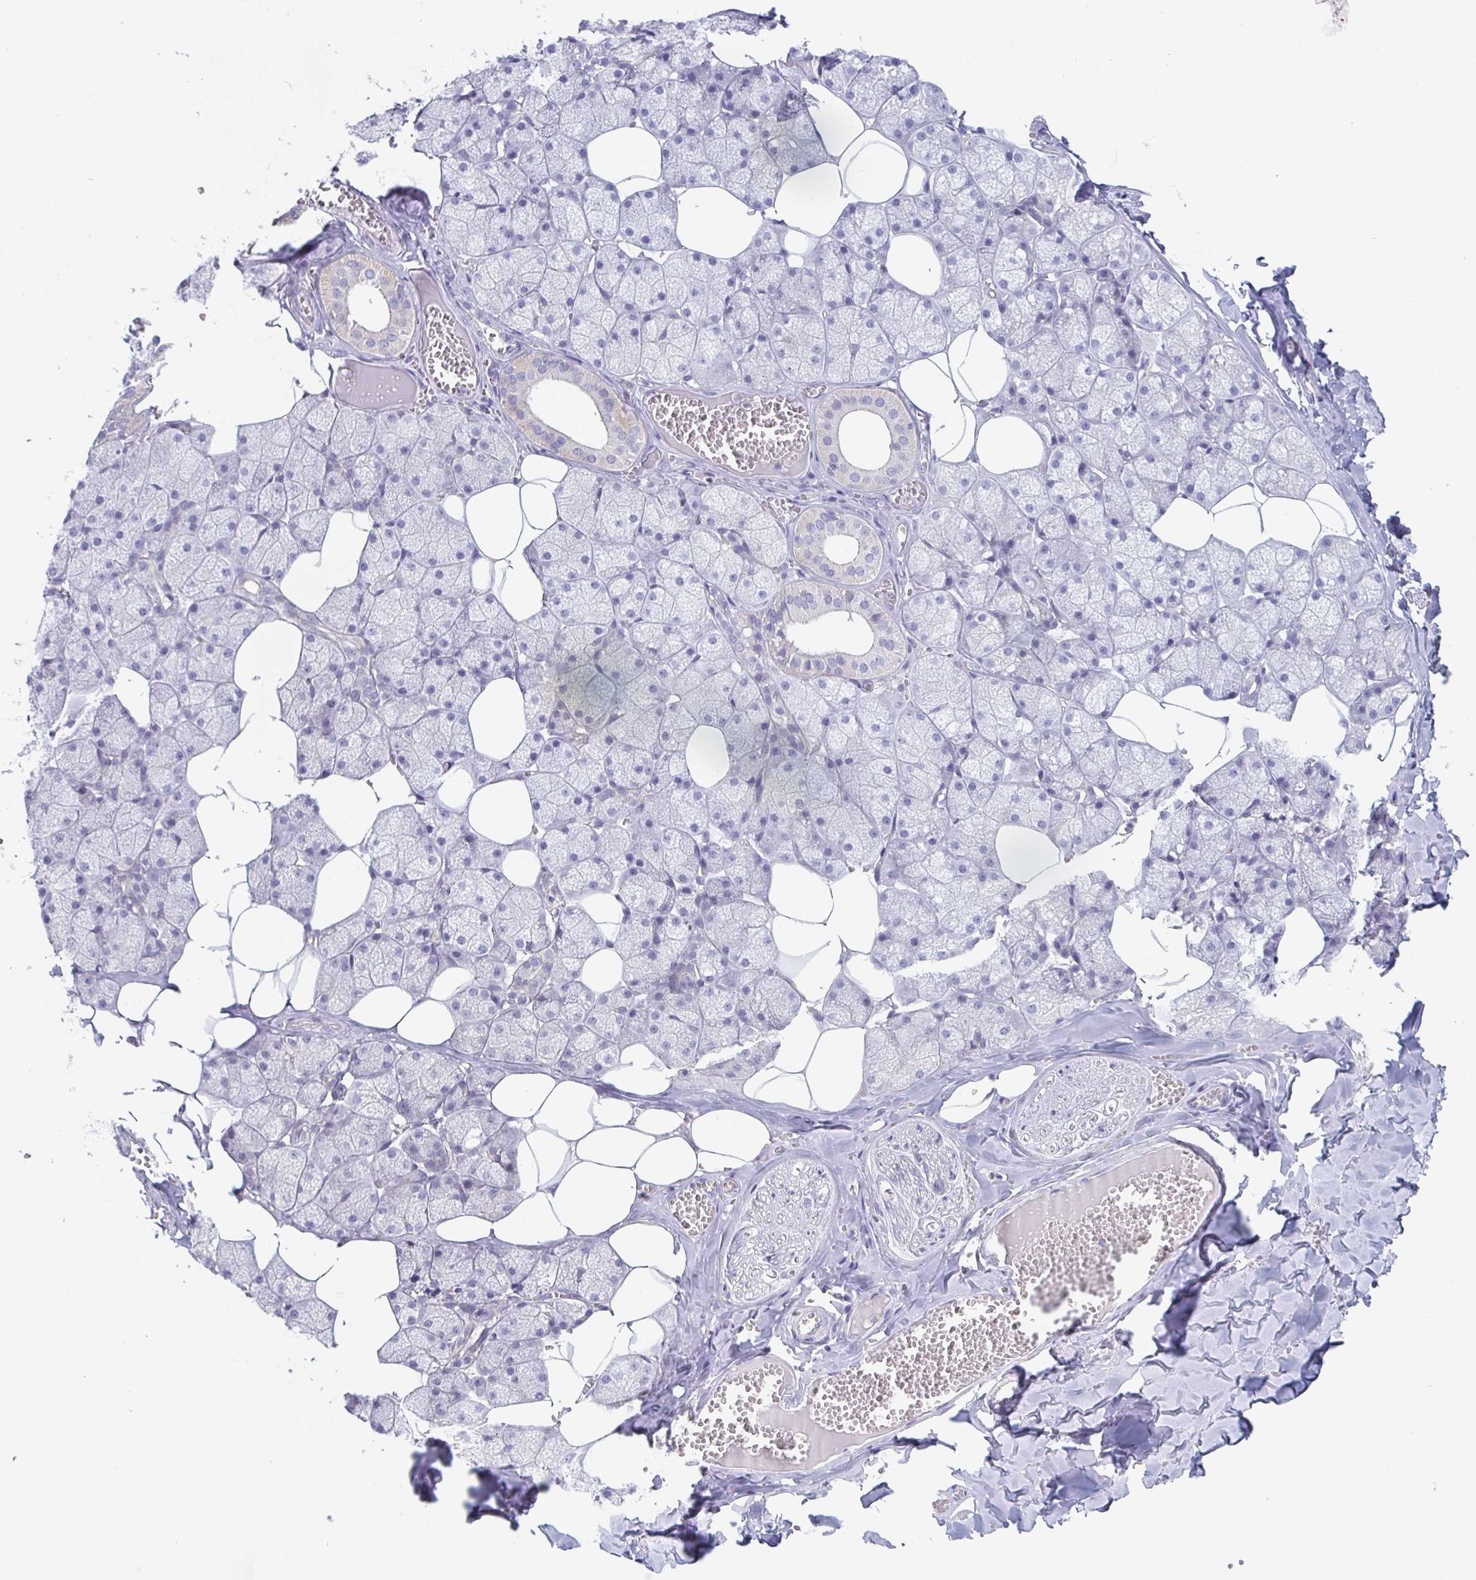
{"staining": {"intensity": "negative", "quantity": "none", "location": "none"}, "tissue": "salivary gland", "cell_type": "Glandular cells", "image_type": "normal", "snomed": [{"axis": "morphology", "description": "Normal tissue, NOS"}, {"axis": "topography", "description": "Salivary gland"}, {"axis": "topography", "description": "Peripheral nerve tissue"}], "caption": "Immunohistochemical staining of unremarkable human salivary gland shows no significant positivity in glandular cells. Nuclei are stained in blue.", "gene": "PTPRD", "patient": {"sex": "male", "age": 38}}